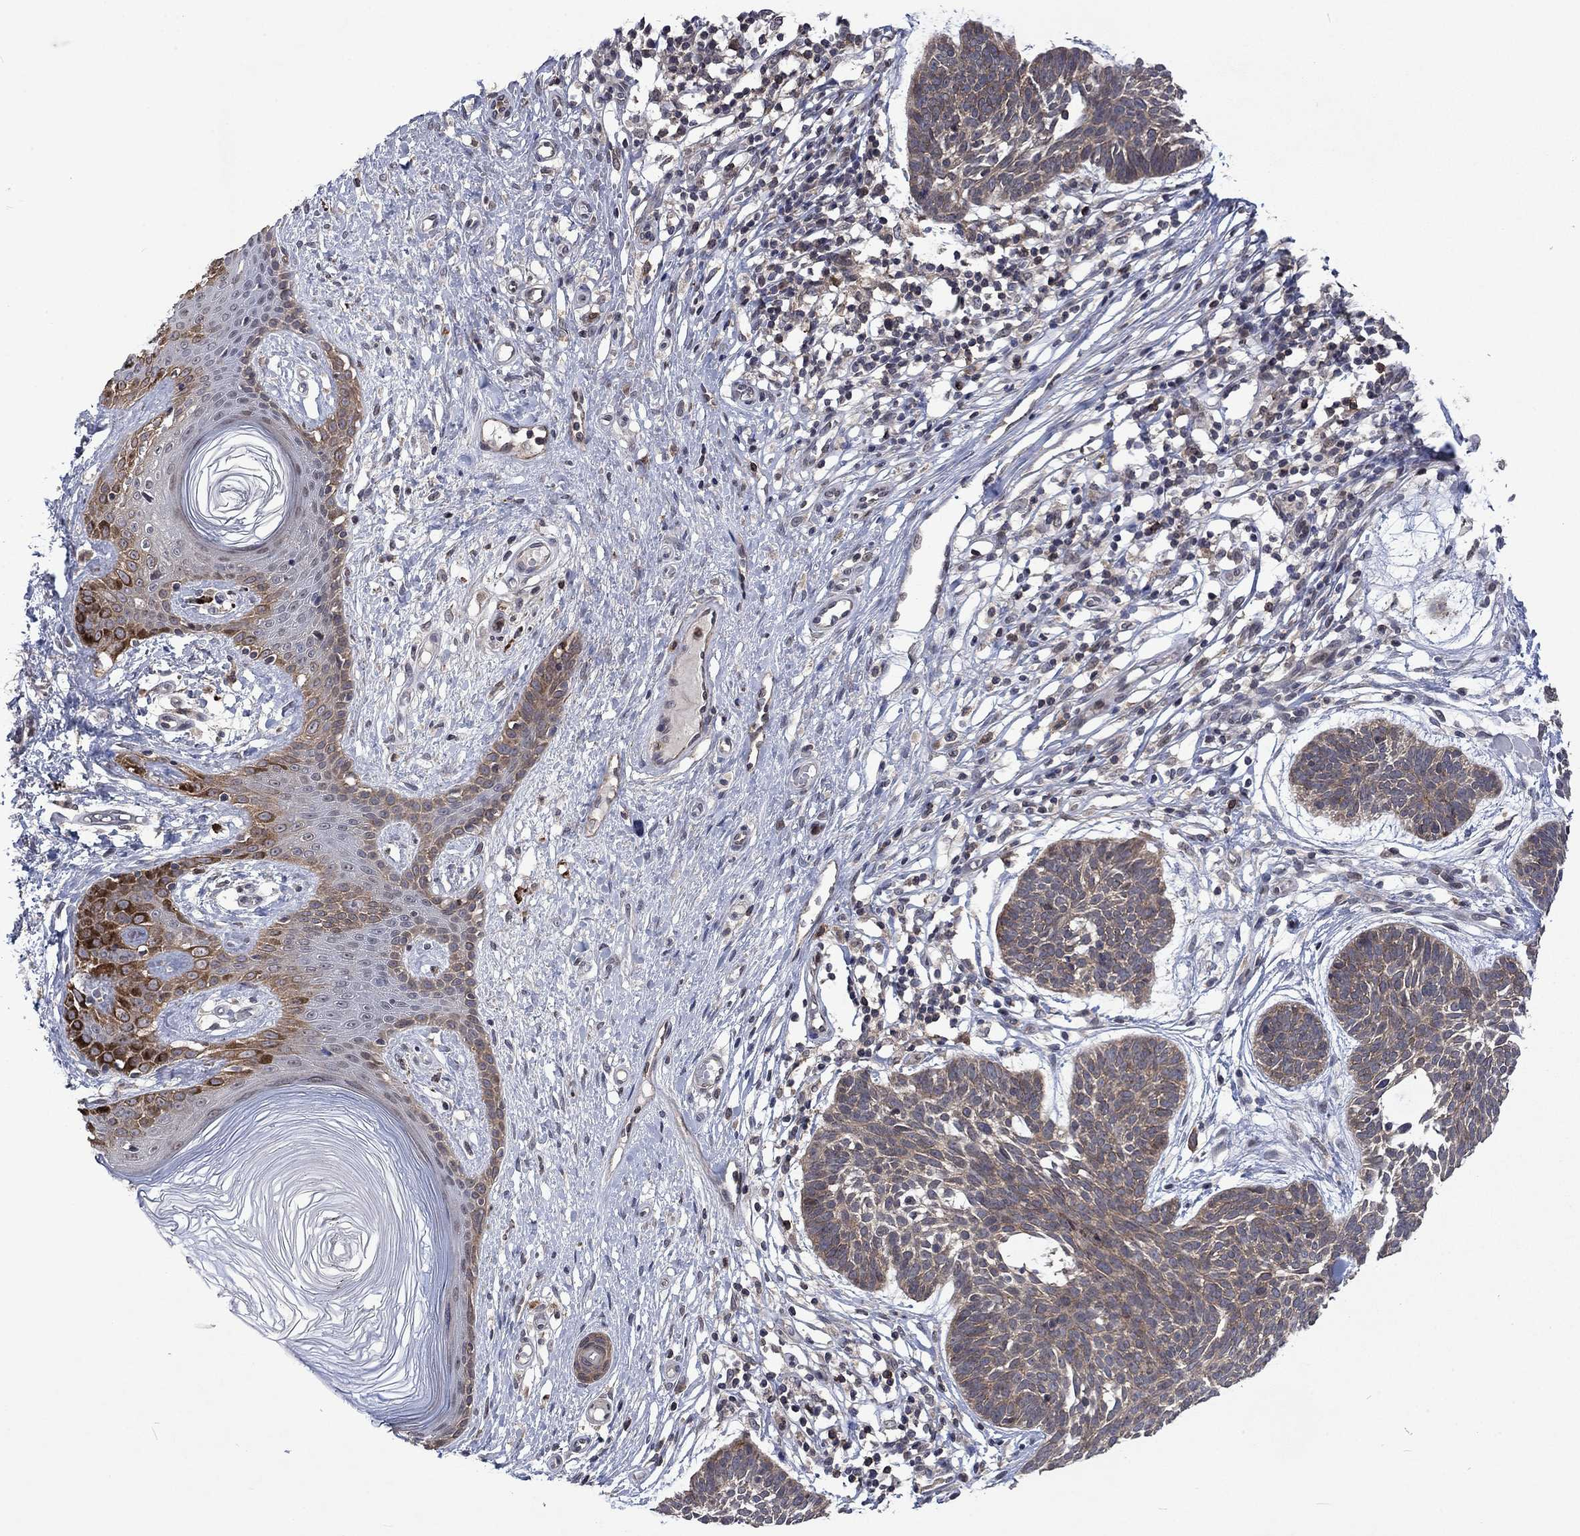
{"staining": {"intensity": "weak", "quantity": "25%-75%", "location": "cytoplasmic/membranous"}, "tissue": "skin cancer", "cell_type": "Tumor cells", "image_type": "cancer", "snomed": [{"axis": "morphology", "description": "Basal cell carcinoma"}, {"axis": "topography", "description": "Skin"}], "caption": "The immunohistochemical stain shows weak cytoplasmic/membranous positivity in tumor cells of skin cancer (basal cell carcinoma) tissue. (DAB IHC, brown staining for protein, blue staining for nuclei).", "gene": "PPP1R9A", "patient": {"sex": "male", "age": 85}}